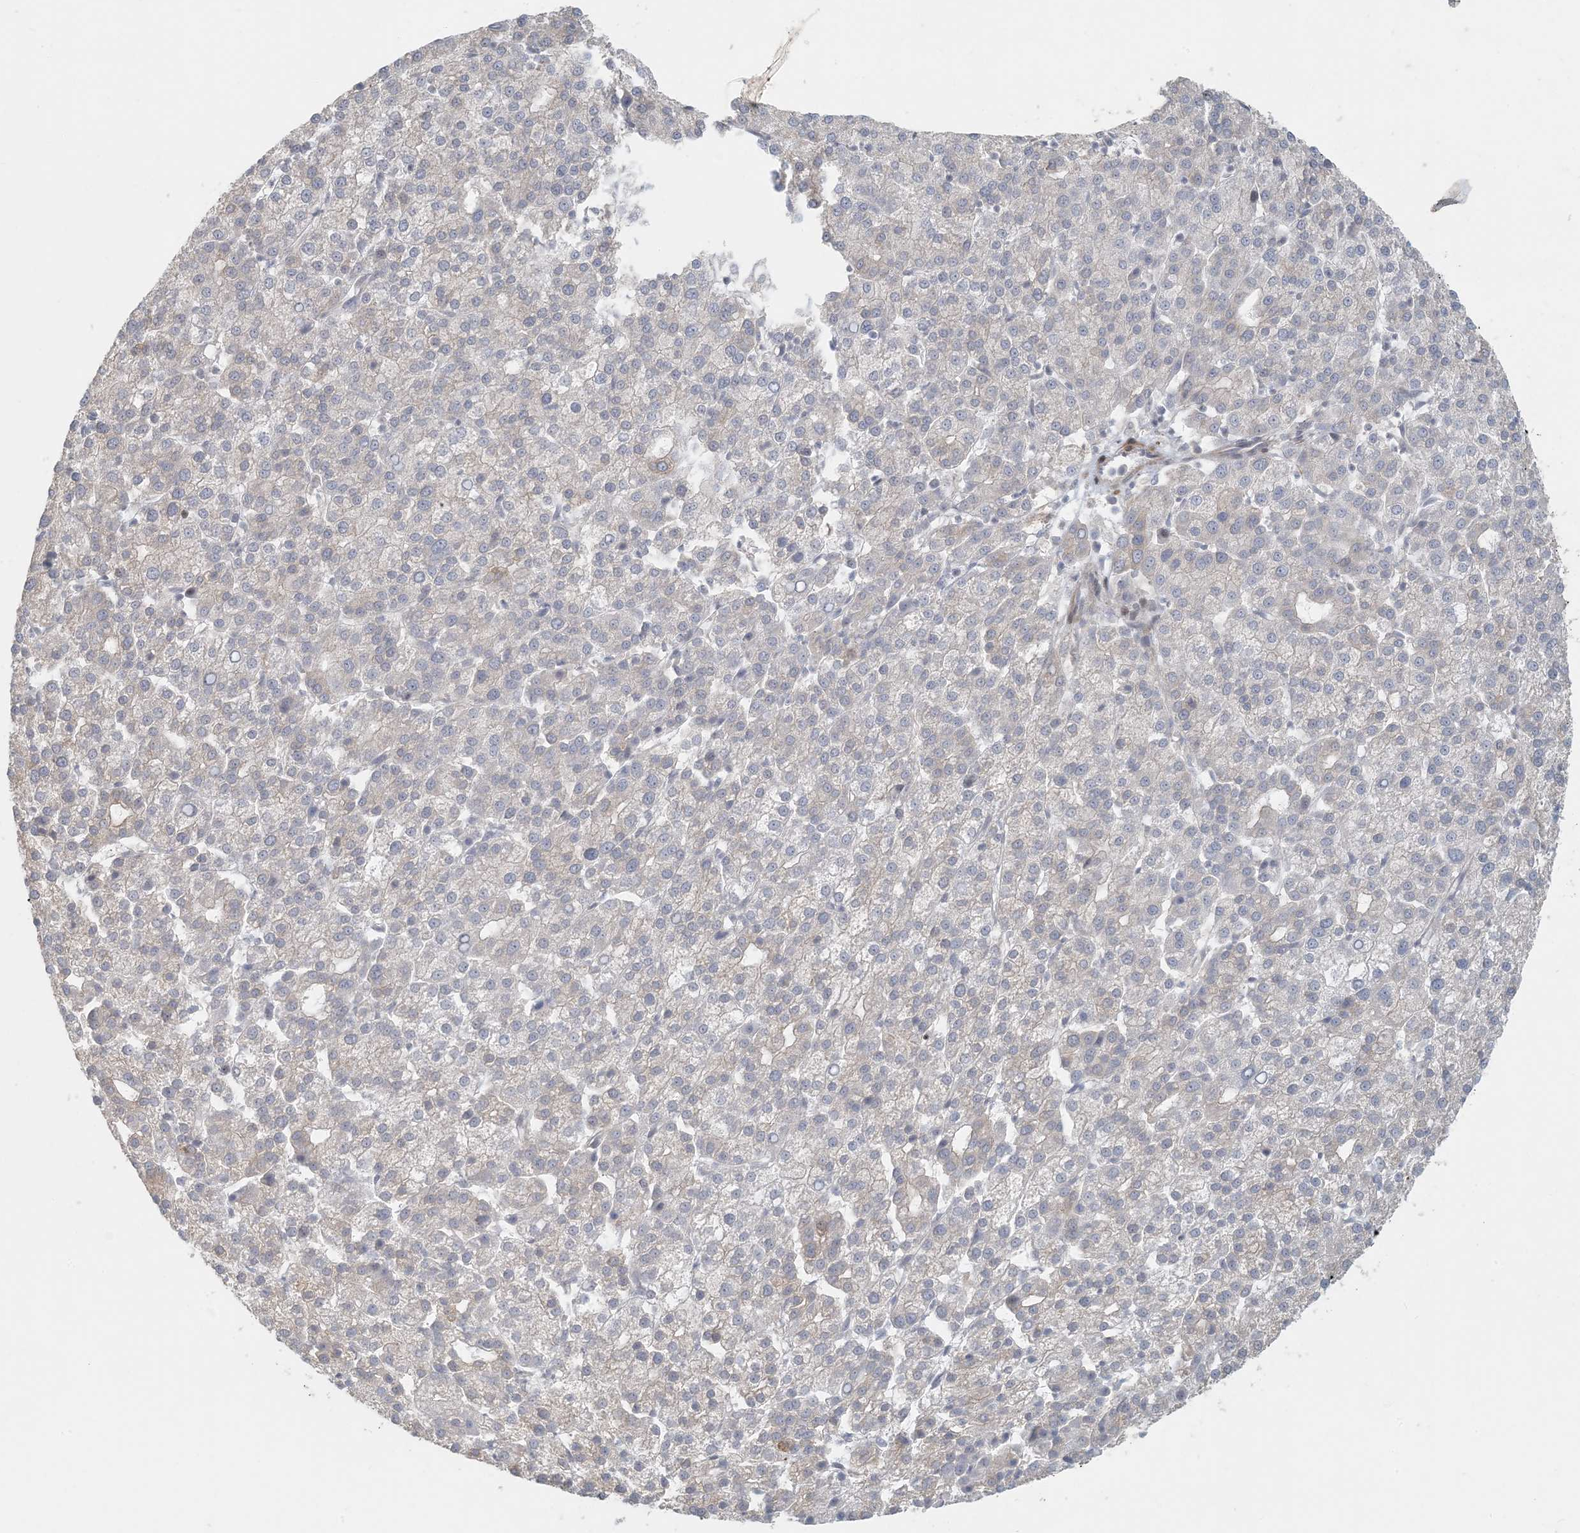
{"staining": {"intensity": "negative", "quantity": "none", "location": "none"}, "tissue": "liver cancer", "cell_type": "Tumor cells", "image_type": "cancer", "snomed": [{"axis": "morphology", "description": "Carcinoma, Hepatocellular, NOS"}, {"axis": "topography", "description": "Liver"}], "caption": "A high-resolution image shows immunohistochemistry (IHC) staining of liver cancer (hepatocellular carcinoma), which exhibits no significant staining in tumor cells.", "gene": "BCORL1", "patient": {"sex": "female", "age": 58}}